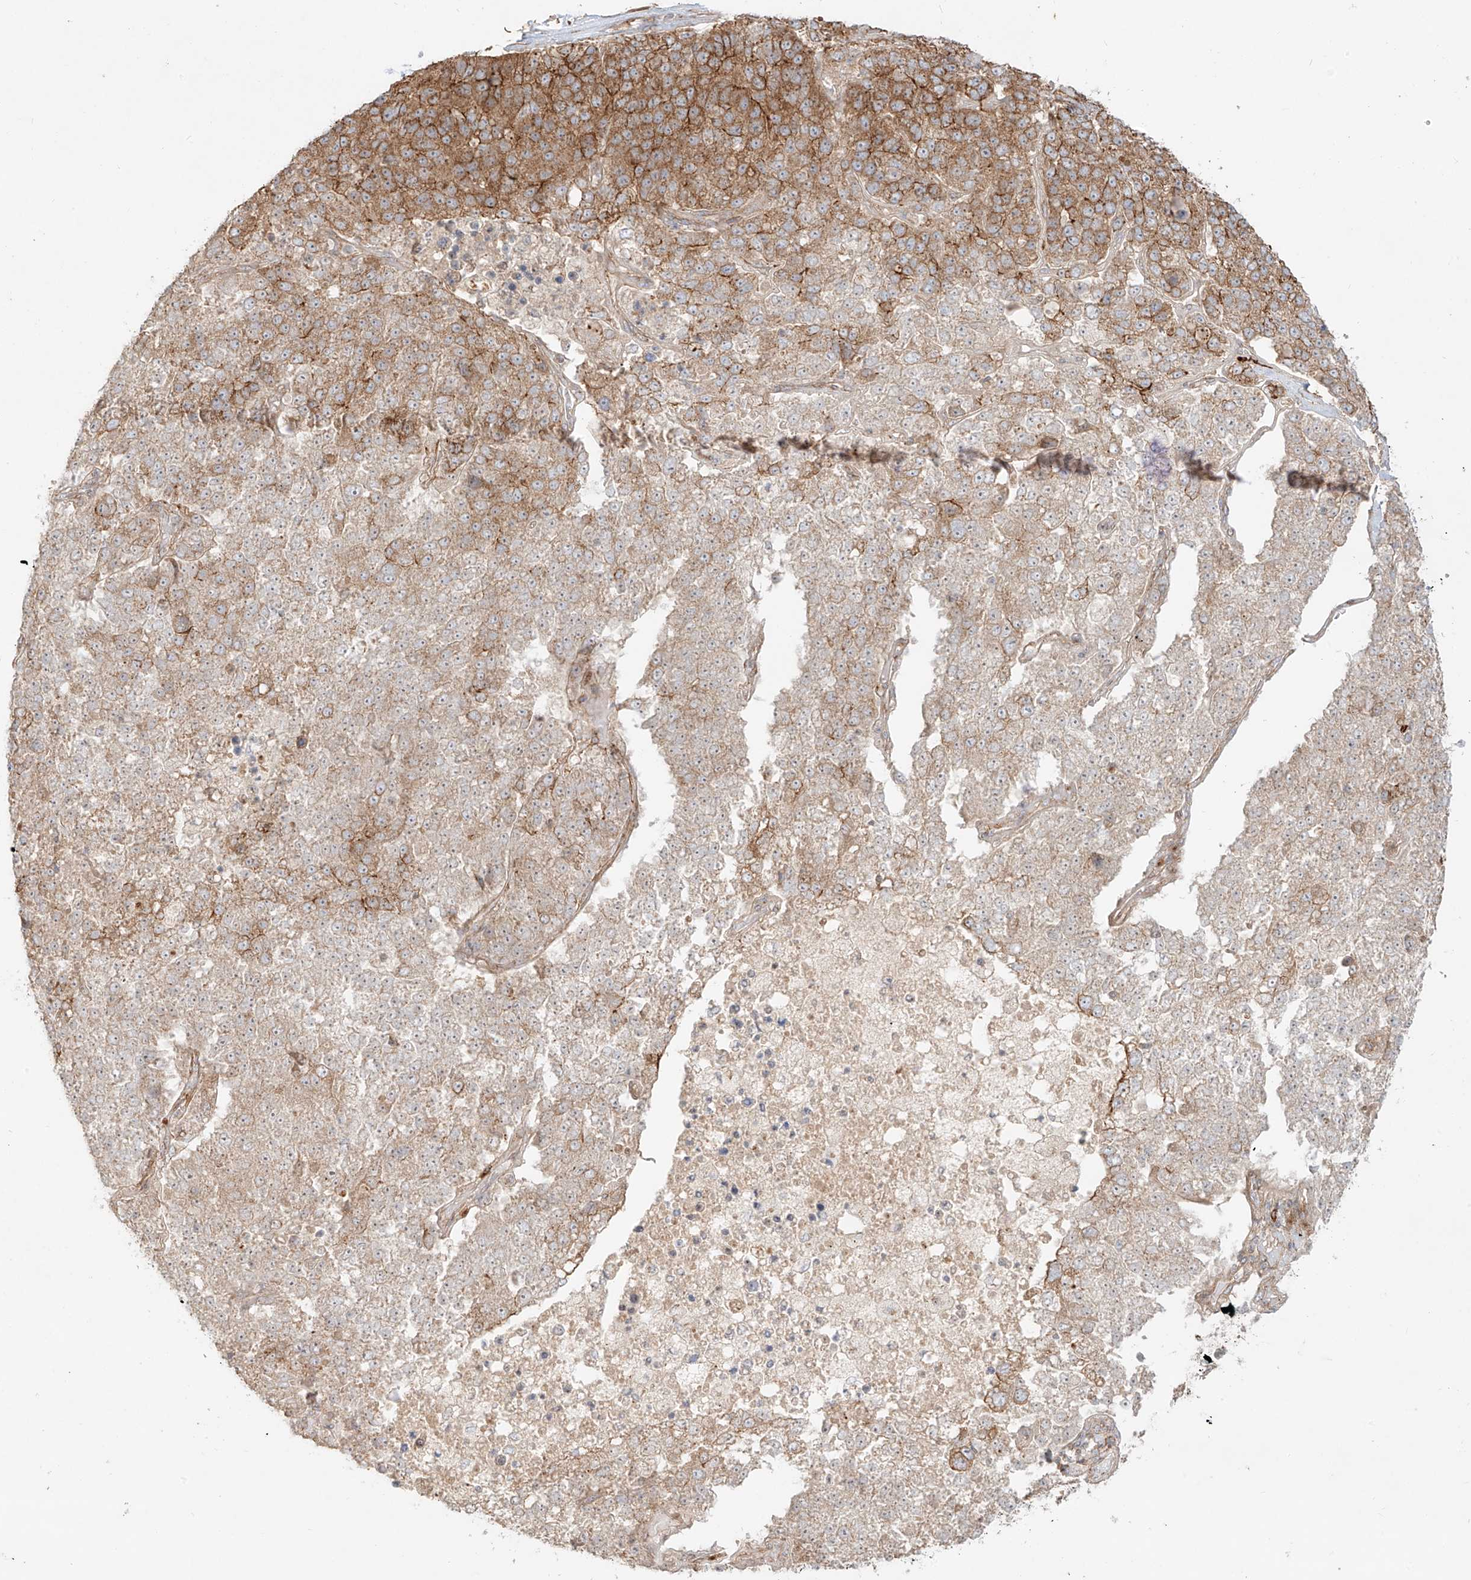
{"staining": {"intensity": "moderate", "quantity": ">75%", "location": "cytoplasmic/membranous"}, "tissue": "pancreatic cancer", "cell_type": "Tumor cells", "image_type": "cancer", "snomed": [{"axis": "morphology", "description": "Adenocarcinoma, NOS"}, {"axis": "topography", "description": "Pancreas"}], "caption": "The photomicrograph displays immunohistochemical staining of pancreatic cancer. There is moderate cytoplasmic/membranous staining is appreciated in about >75% of tumor cells.", "gene": "ZNF287", "patient": {"sex": "female", "age": 61}}